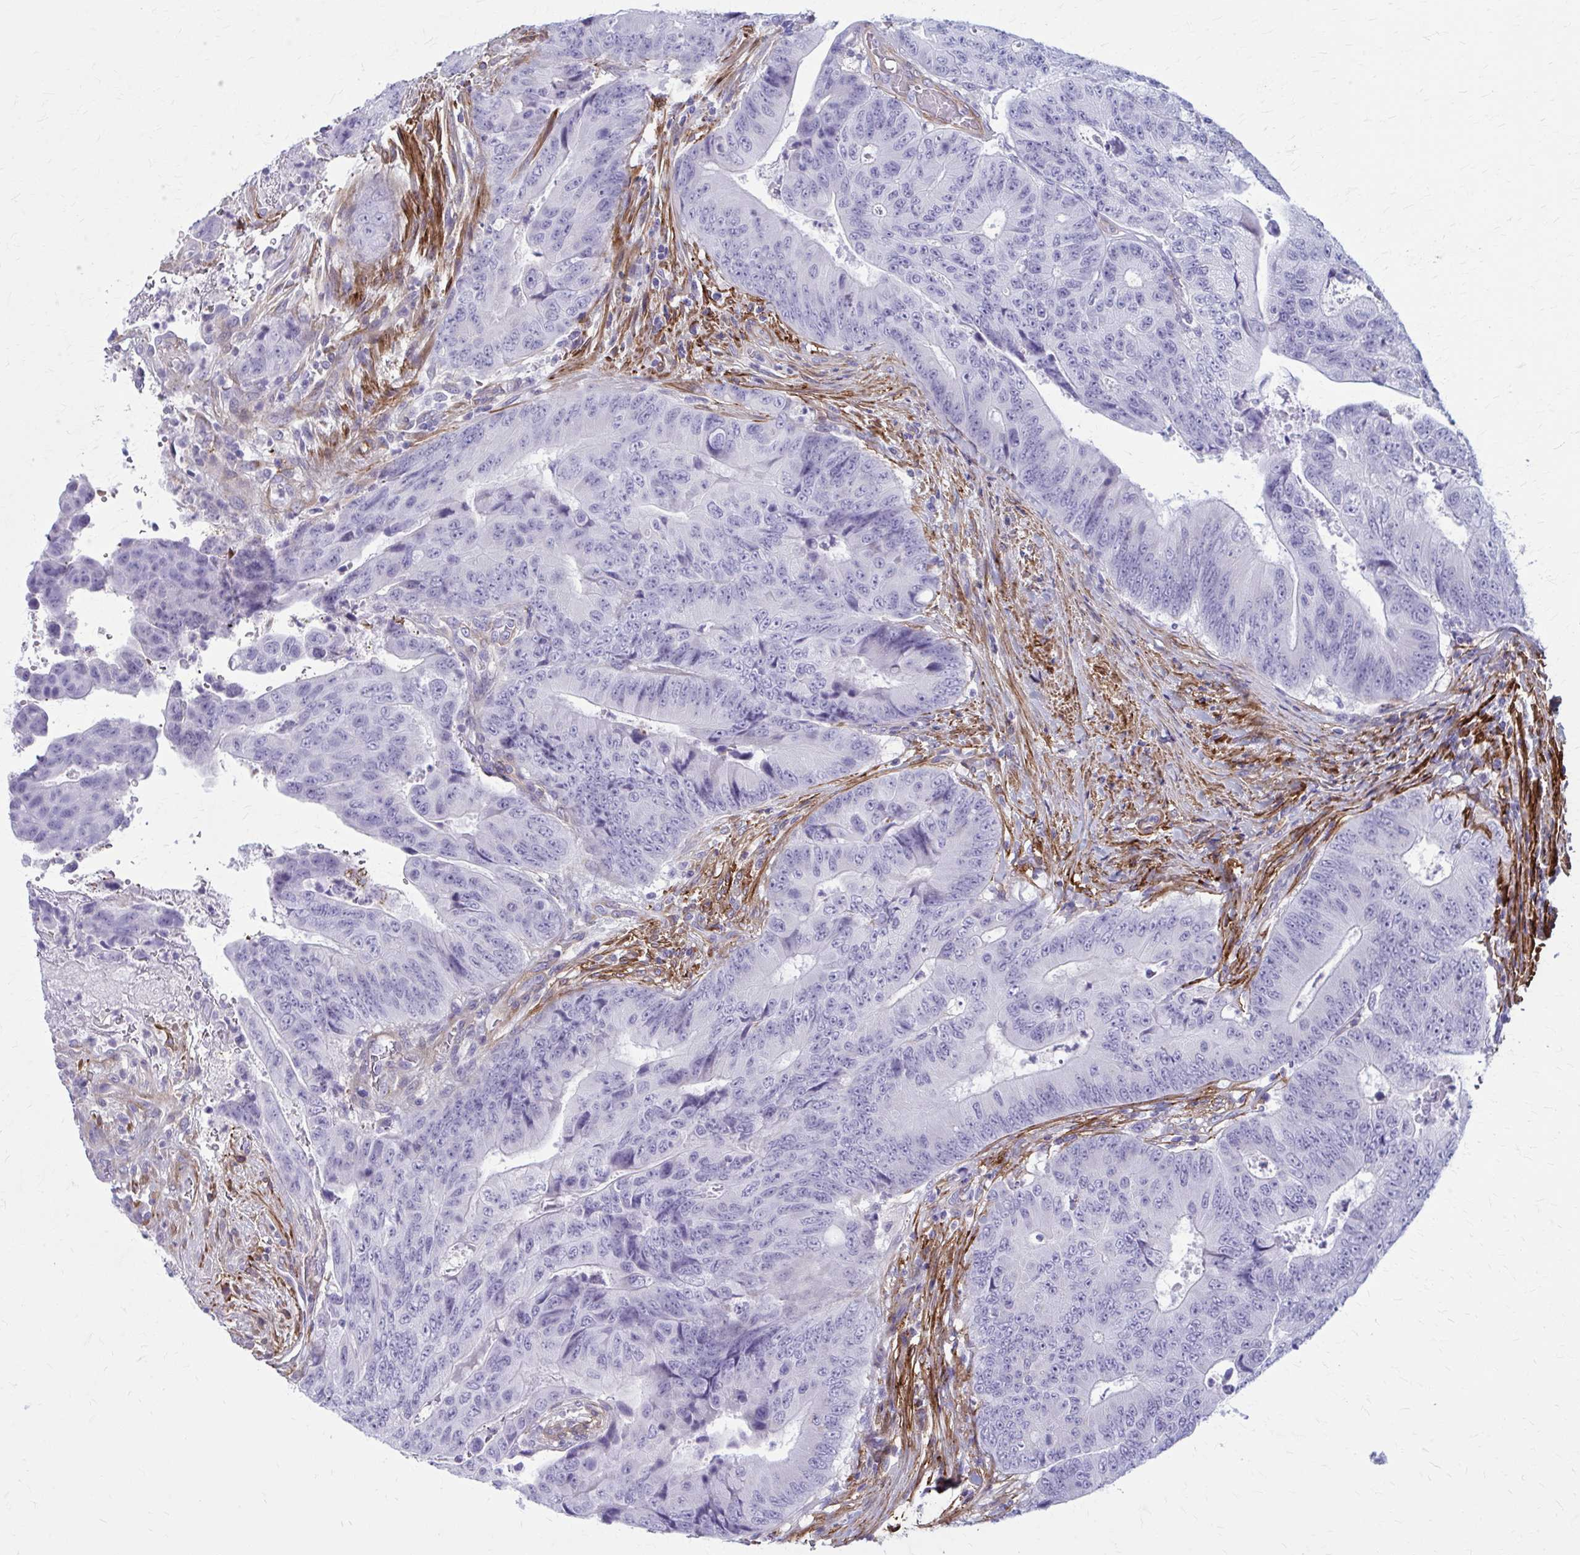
{"staining": {"intensity": "negative", "quantity": "none", "location": "none"}, "tissue": "colorectal cancer", "cell_type": "Tumor cells", "image_type": "cancer", "snomed": [{"axis": "morphology", "description": "Adenocarcinoma, NOS"}, {"axis": "topography", "description": "Colon"}], "caption": "Immunohistochemical staining of colorectal adenocarcinoma exhibits no significant expression in tumor cells. (DAB immunohistochemistry (IHC), high magnification).", "gene": "AKAP12", "patient": {"sex": "female", "age": 48}}